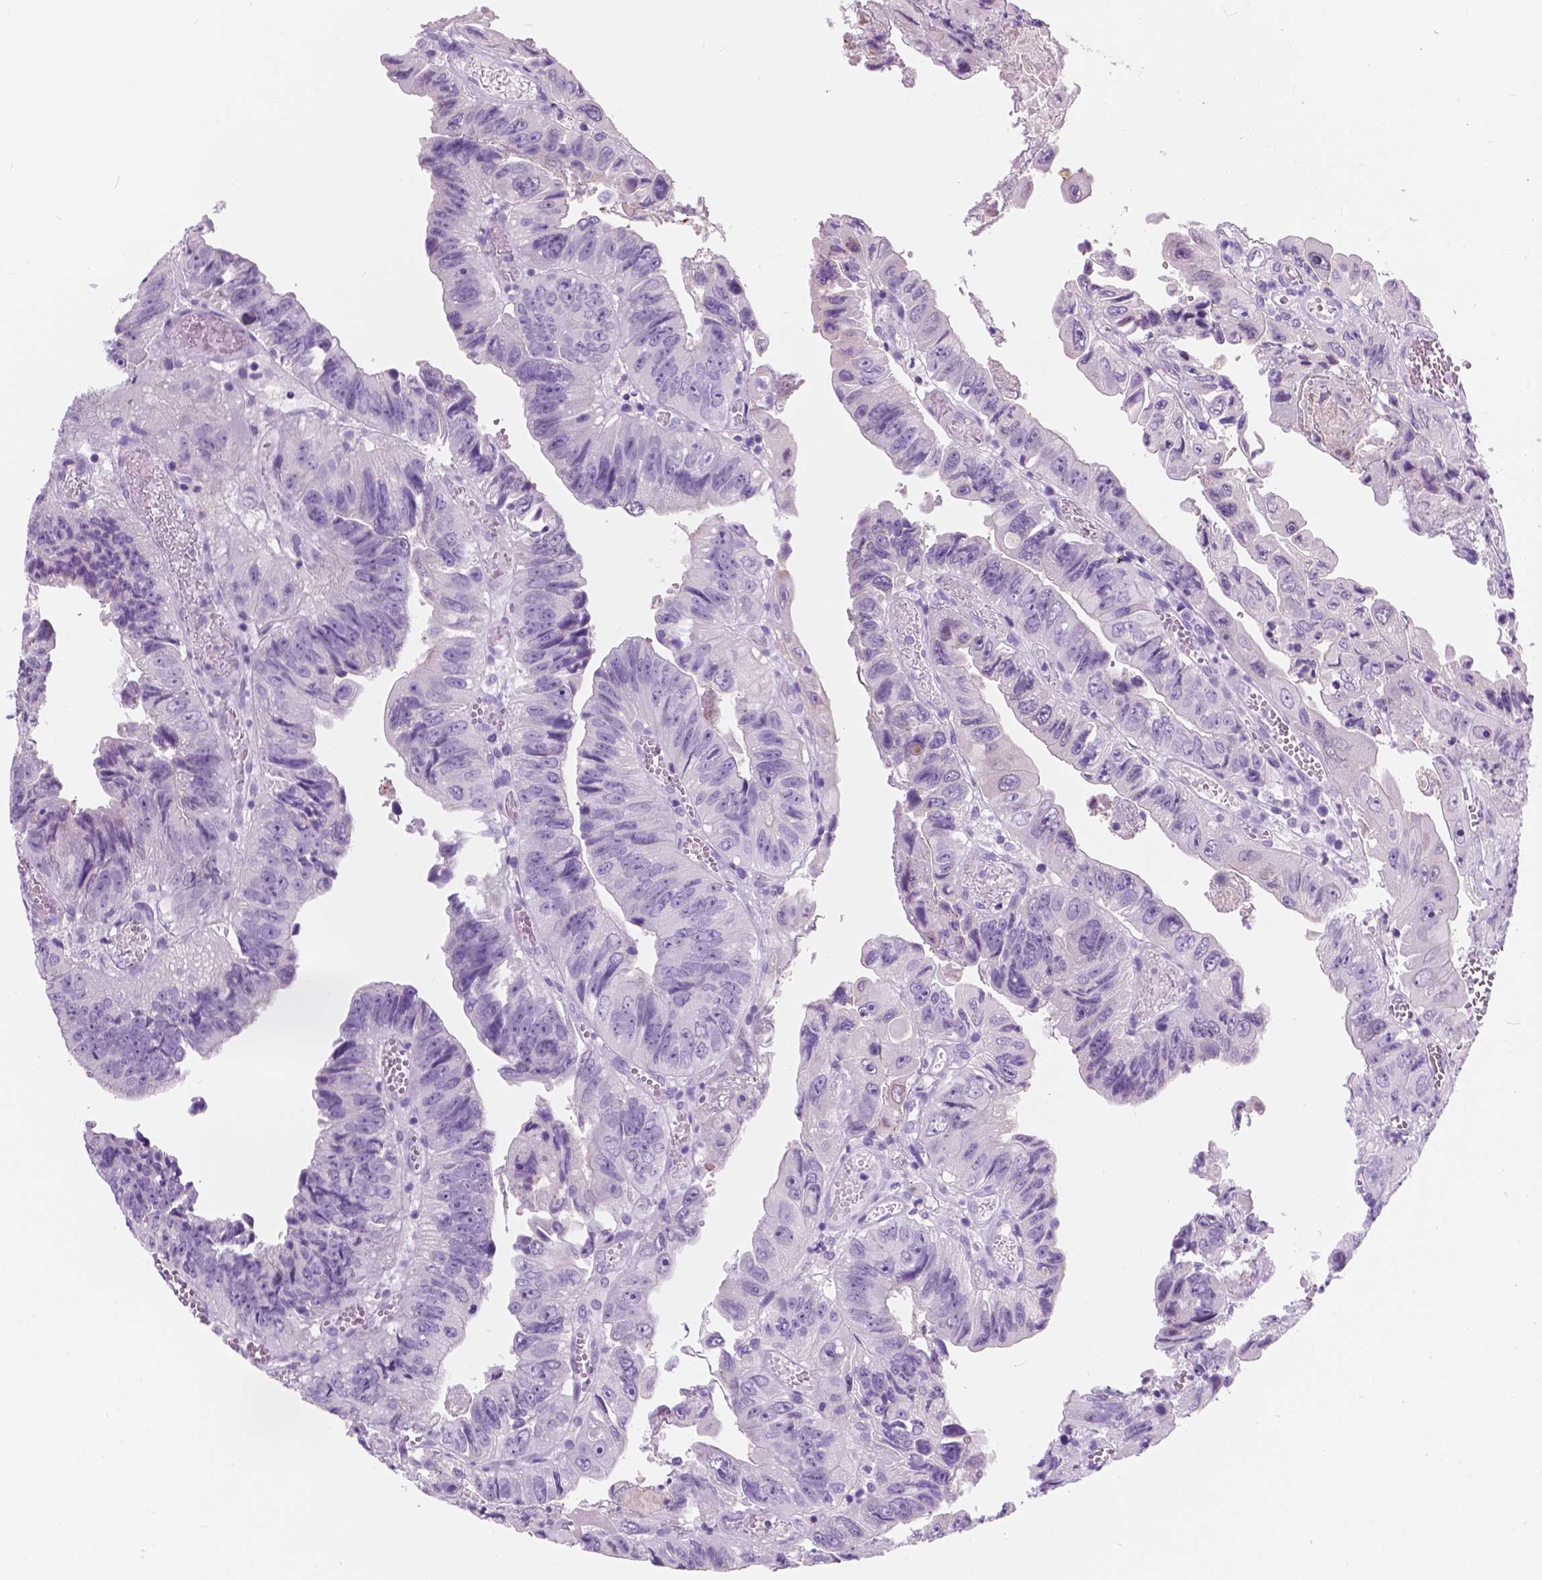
{"staining": {"intensity": "negative", "quantity": "none", "location": "none"}, "tissue": "colorectal cancer", "cell_type": "Tumor cells", "image_type": "cancer", "snomed": [{"axis": "morphology", "description": "Adenocarcinoma, NOS"}, {"axis": "topography", "description": "Colon"}], "caption": "This is an immunohistochemistry (IHC) image of colorectal cancer (adenocarcinoma). There is no expression in tumor cells.", "gene": "CUZD1", "patient": {"sex": "female", "age": 84}}